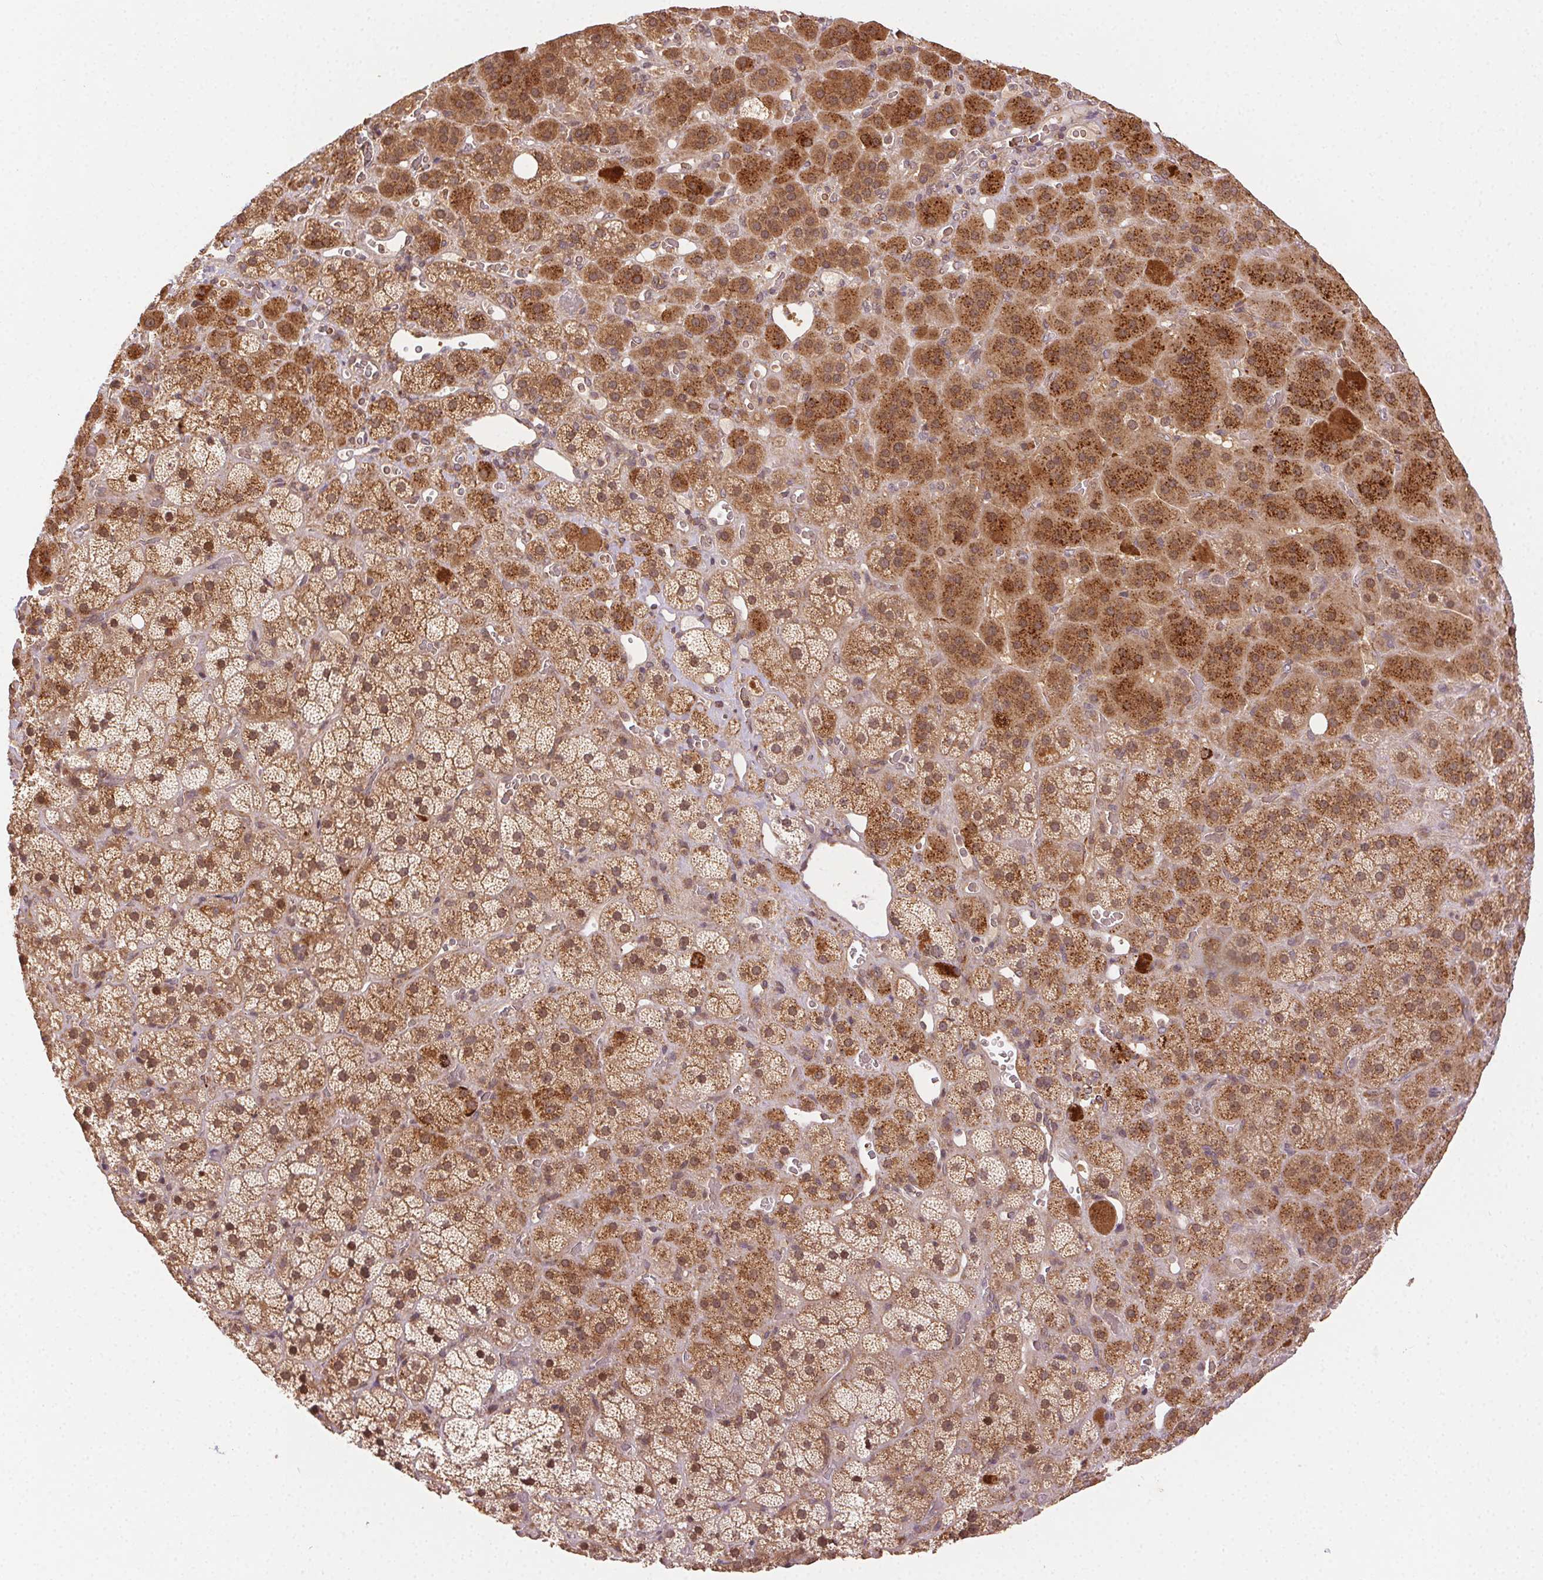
{"staining": {"intensity": "strong", "quantity": ">75%", "location": "cytoplasmic/membranous"}, "tissue": "adrenal gland", "cell_type": "Glandular cells", "image_type": "normal", "snomed": [{"axis": "morphology", "description": "Normal tissue, NOS"}, {"axis": "topography", "description": "Adrenal gland"}], "caption": "Adrenal gland stained with a brown dye exhibits strong cytoplasmic/membranous positive positivity in approximately >75% of glandular cells.", "gene": "KLHL15", "patient": {"sex": "male", "age": 57}}